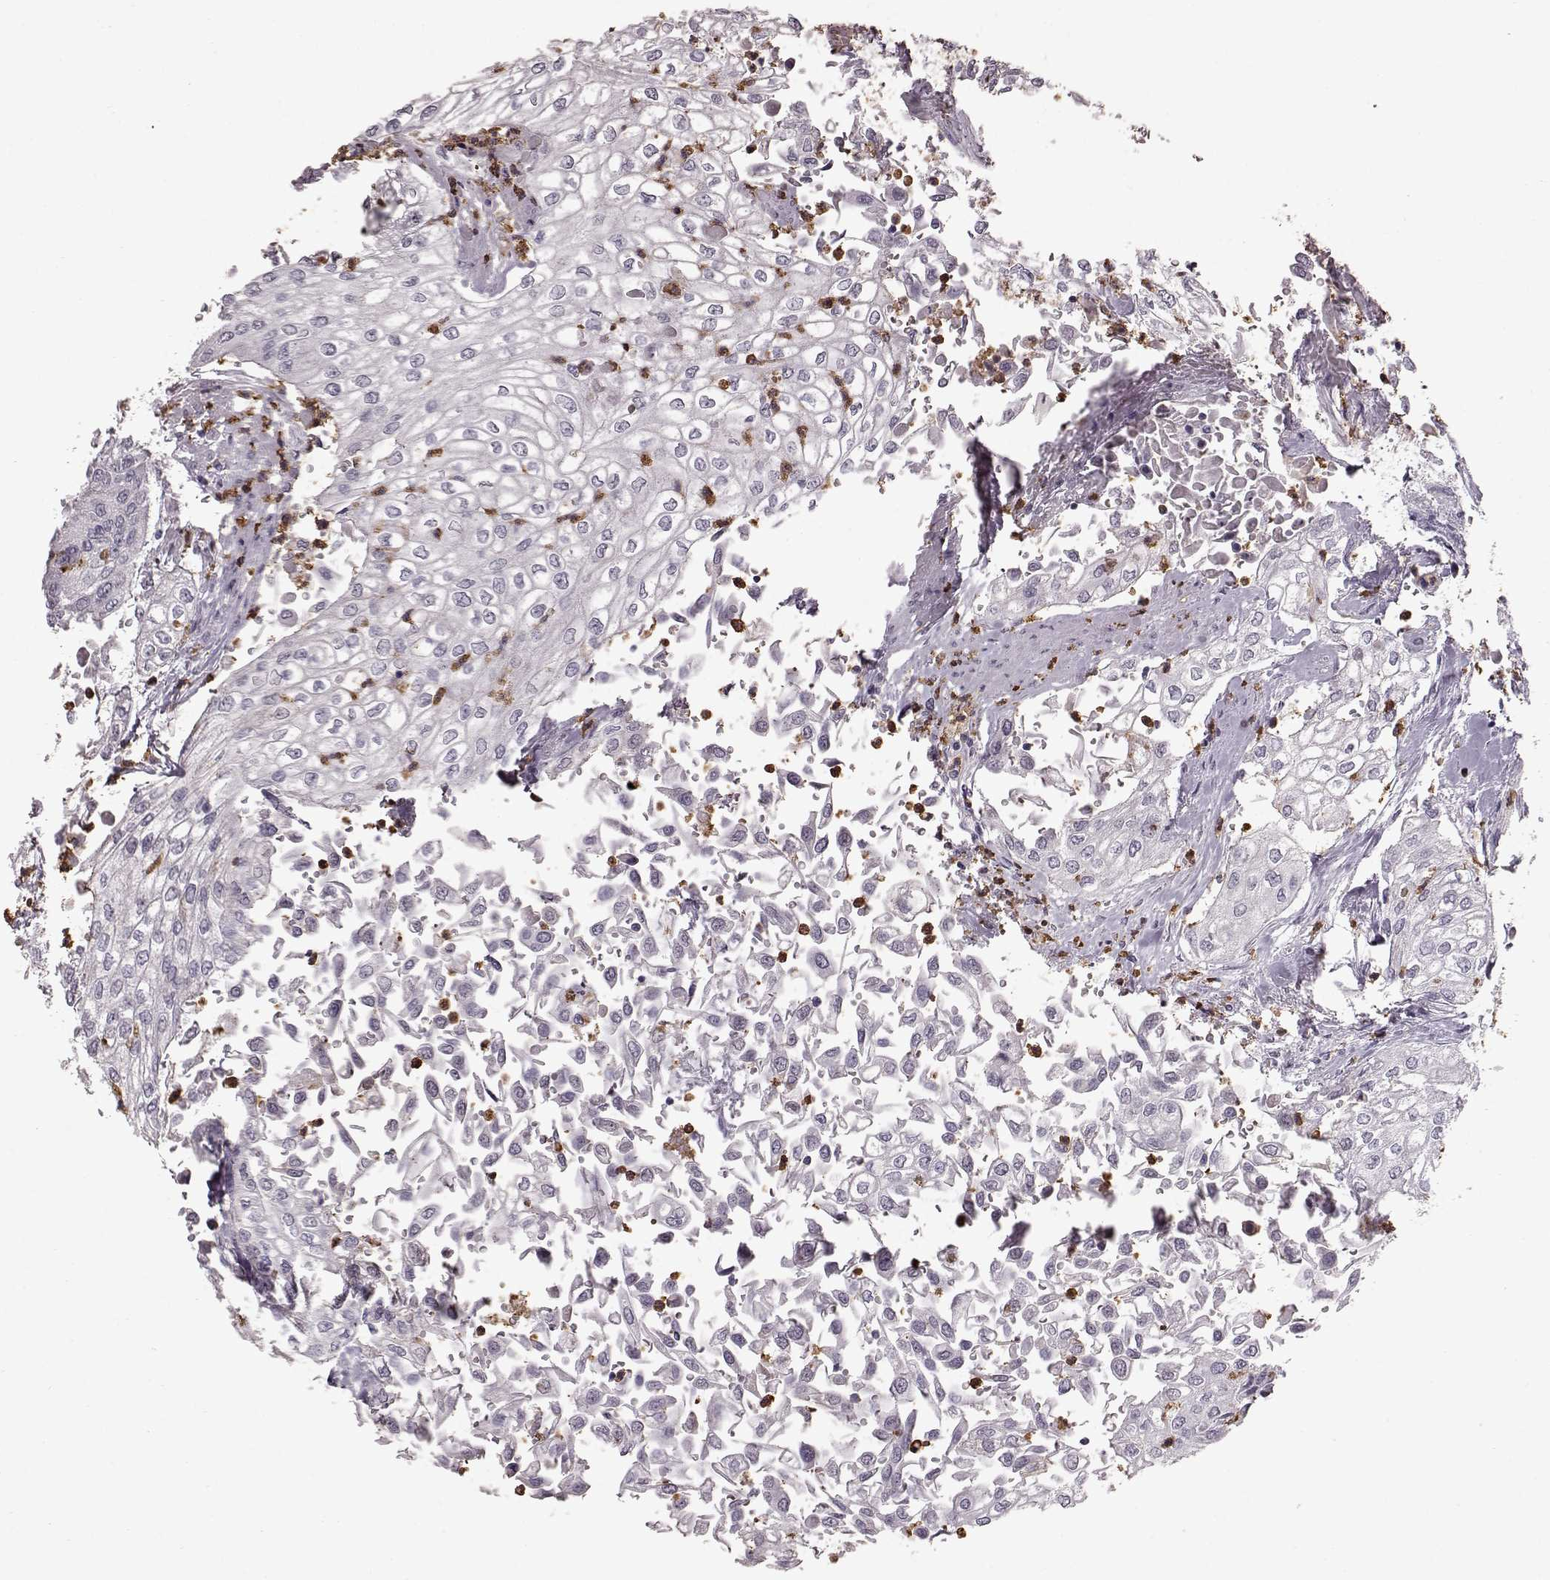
{"staining": {"intensity": "negative", "quantity": "none", "location": "none"}, "tissue": "urothelial cancer", "cell_type": "Tumor cells", "image_type": "cancer", "snomed": [{"axis": "morphology", "description": "Urothelial carcinoma, High grade"}, {"axis": "topography", "description": "Urinary bladder"}], "caption": "Urothelial carcinoma (high-grade) was stained to show a protein in brown. There is no significant staining in tumor cells.", "gene": "FUT4", "patient": {"sex": "male", "age": 62}}